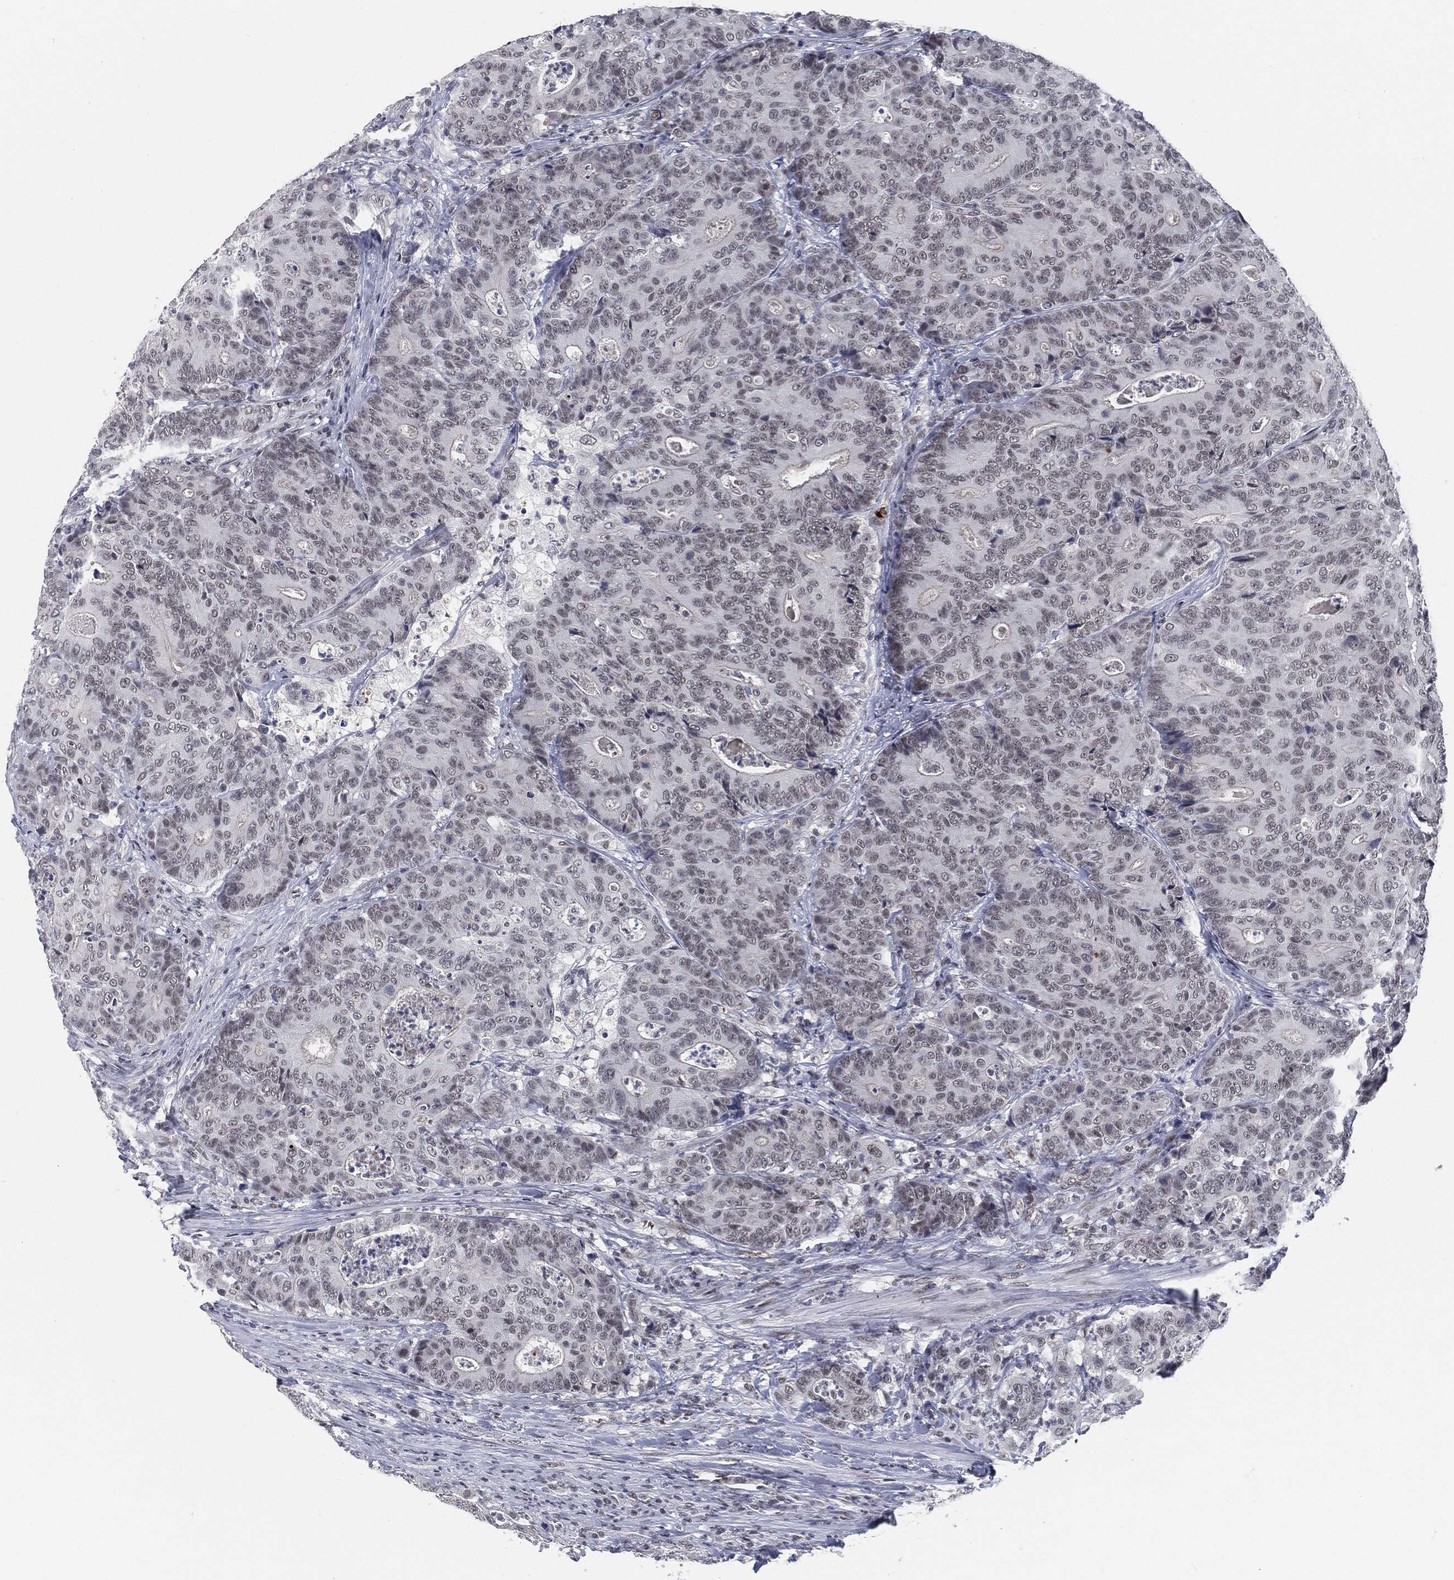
{"staining": {"intensity": "negative", "quantity": "none", "location": "none"}, "tissue": "colorectal cancer", "cell_type": "Tumor cells", "image_type": "cancer", "snomed": [{"axis": "morphology", "description": "Adenocarcinoma, NOS"}, {"axis": "topography", "description": "Colon"}], "caption": "The image demonstrates no significant positivity in tumor cells of colorectal cancer (adenocarcinoma).", "gene": "ANXA1", "patient": {"sex": "male", "age": 70}}